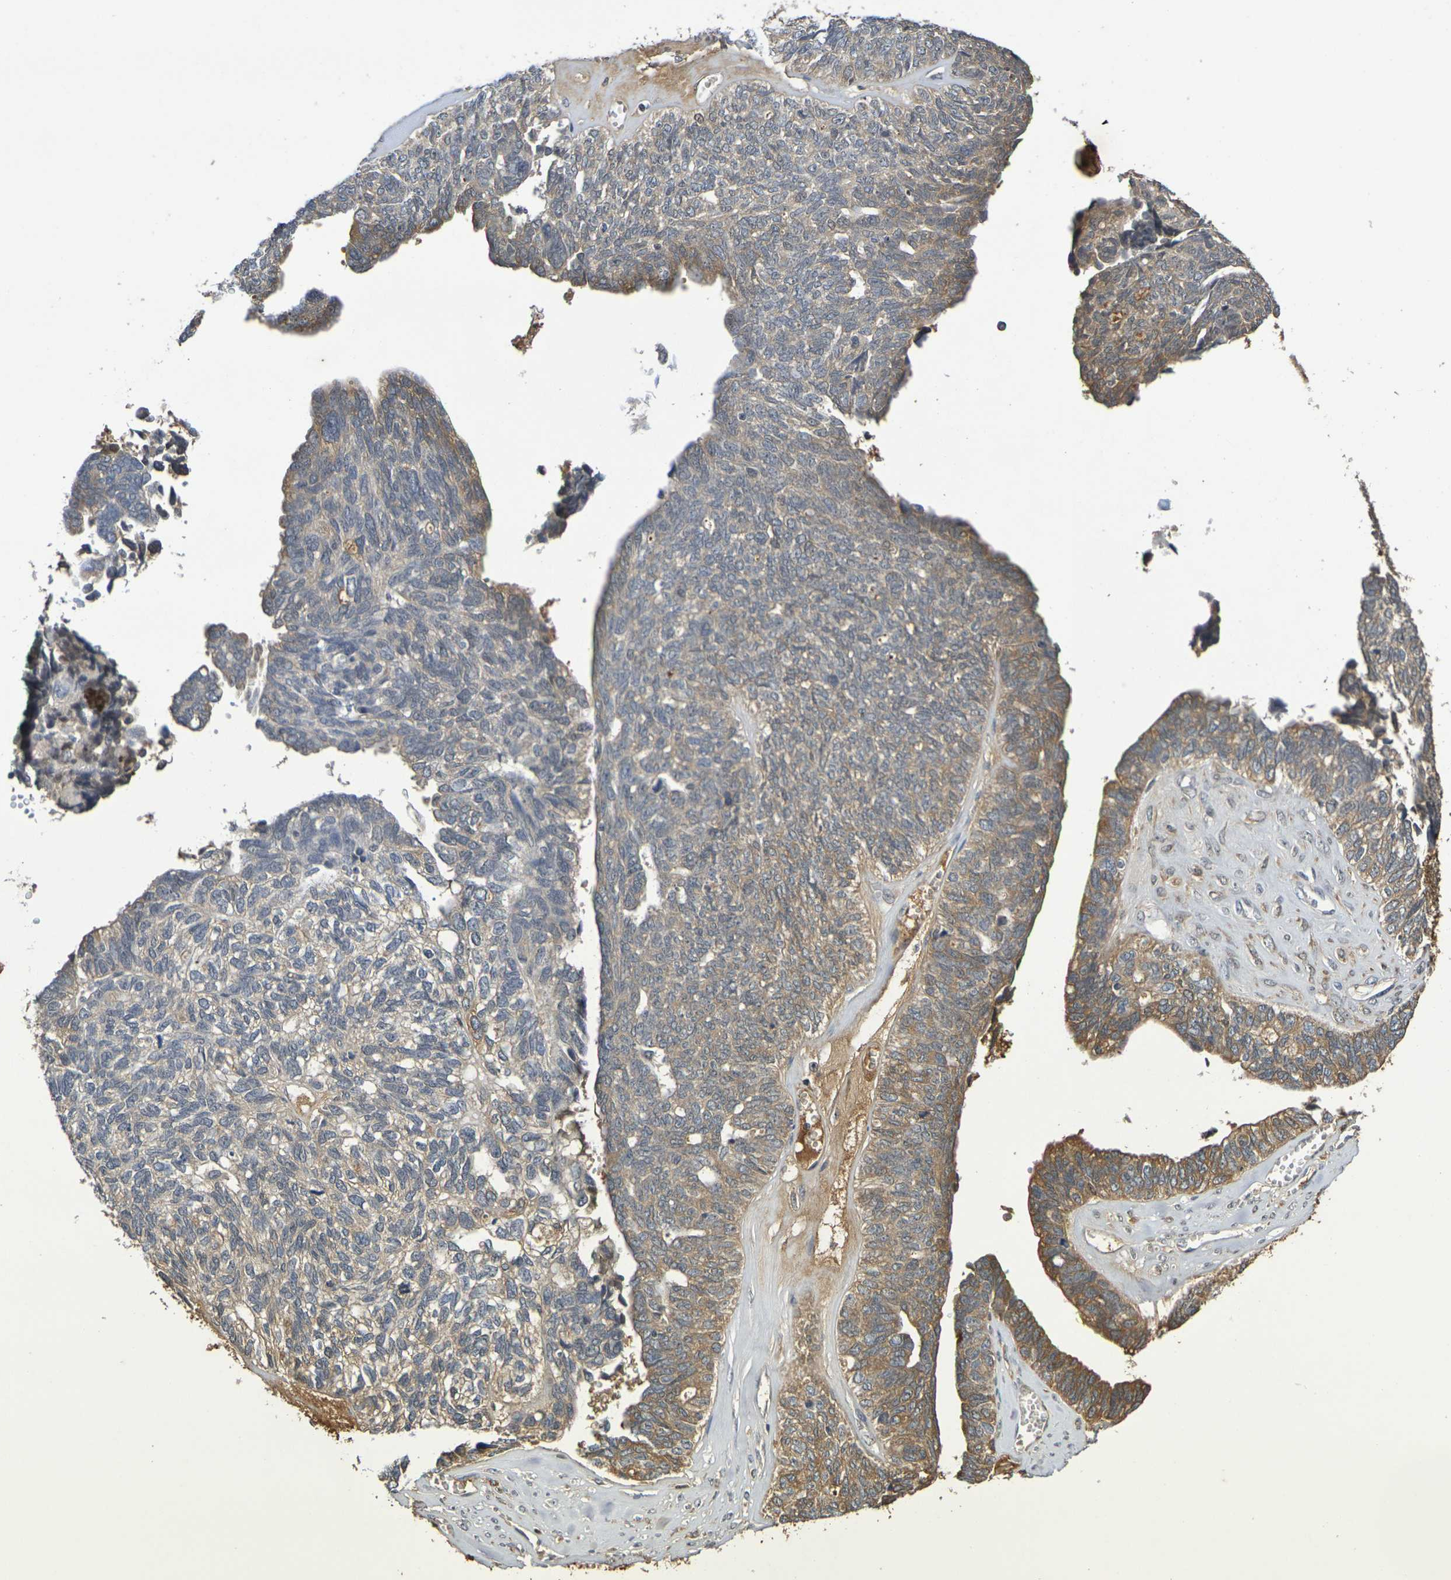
{"staining": {"intensity": "moderate", "quantity": ">75%", "location": "cytoplasmic/membranous"}, "tissue": "ovarian cancer", "cell_type": "Tumor cells", "image_type": "cancer", "snomed": [{"axis": "morphology", "description": "Cystadenocarcinoma, serous, NOS"}, {"axis": "topography", "description": "Ovary"}], "caption": "Brown immunohistochemical staining in human ovarian serous cystadenocarcinoma displays moderate cytoplasmic/membranous positivity in approximately >75% of tumor cells. (Stains: DAB (3,3'-diaminobenzidine) in brown, nuclei in blue, Microscopy: brightfield microscopy at high magnification).", "gene": "TERF2", "patient": {"sex": "female", "age": 79}}